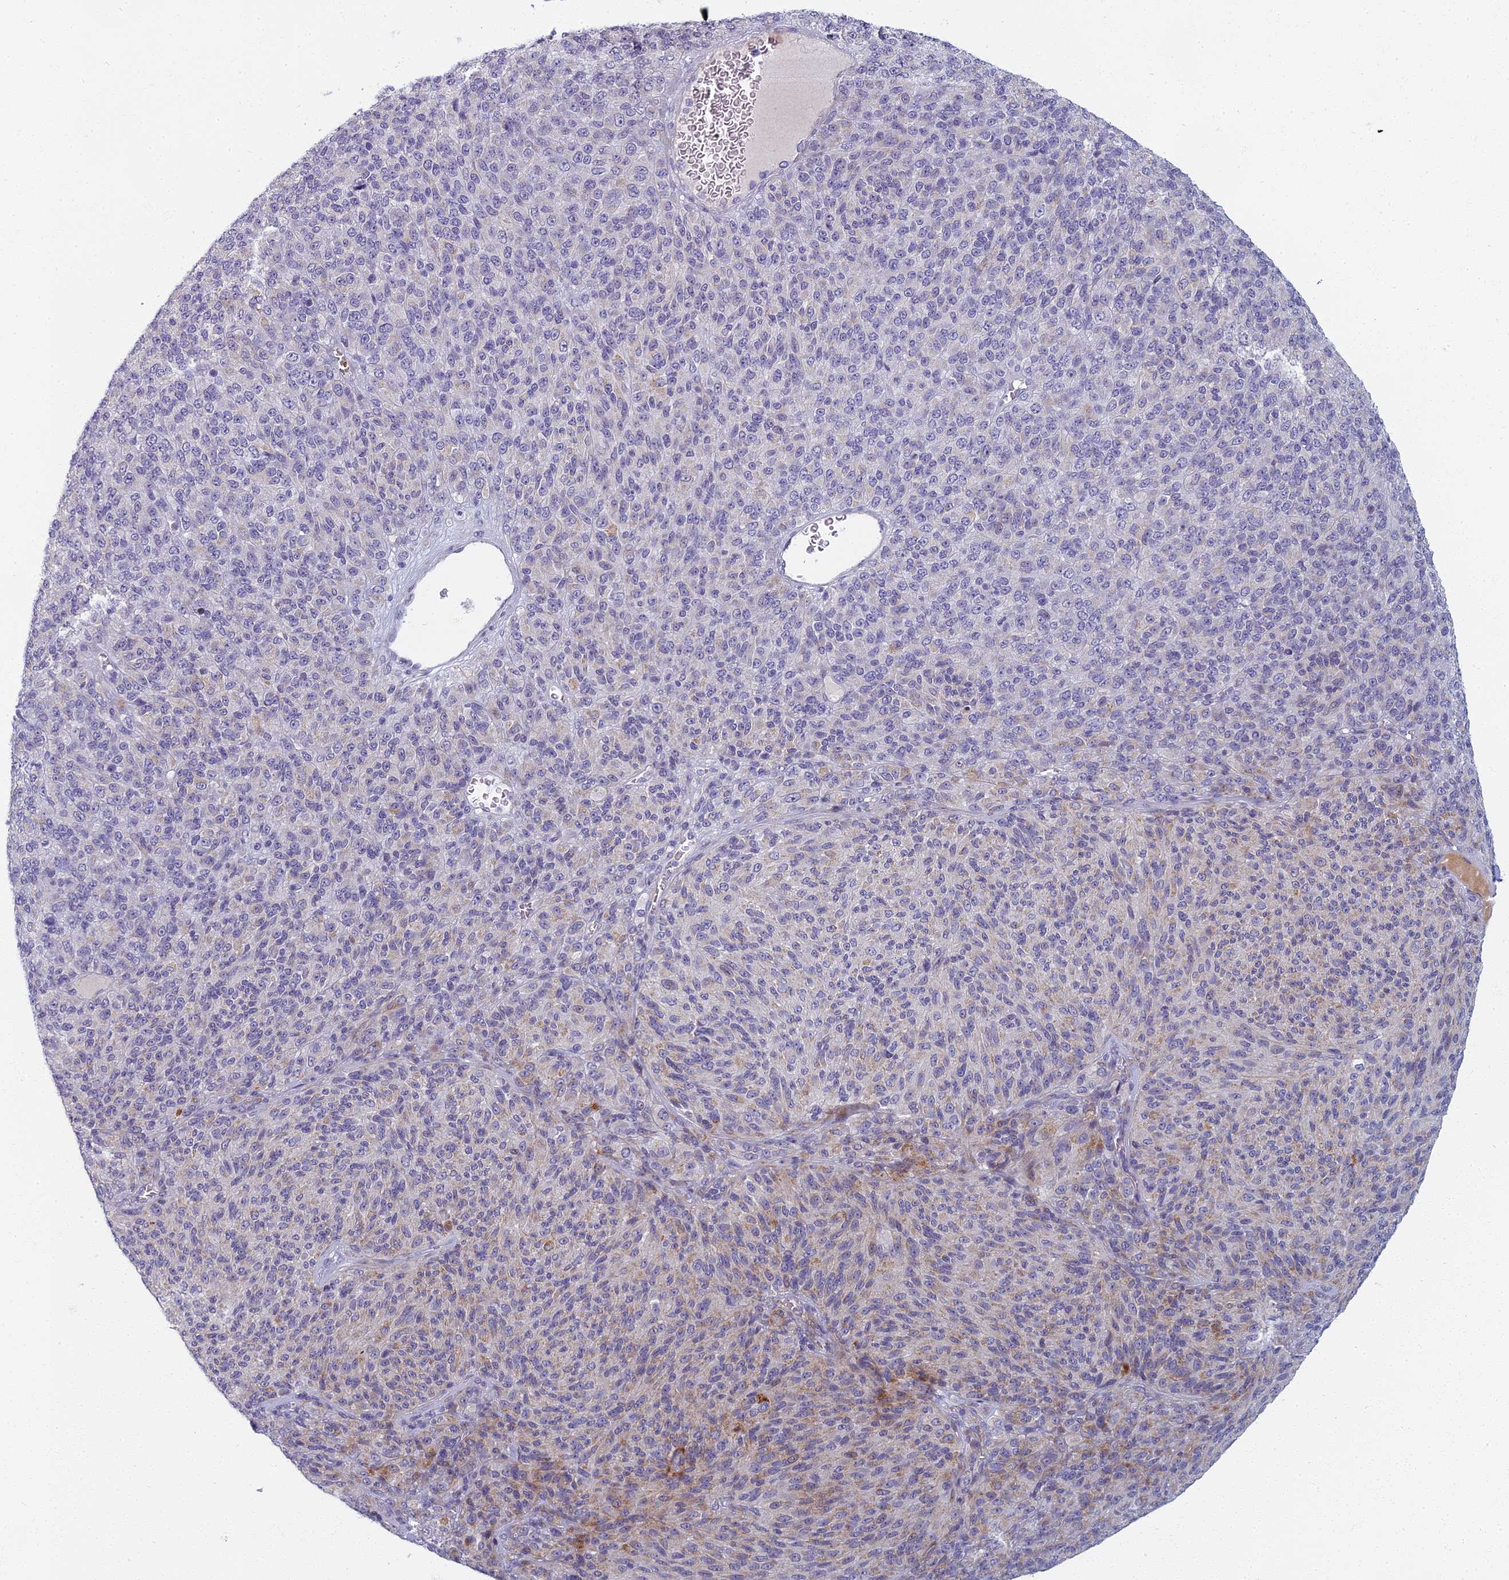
{"staining": {"intensity": "weak", "quantity": "<25%", "location": "cytoplasmic/membranous"}, "tissue": "melanoma", "cell_type": "Tumor cells", "image_type": "cancer", "snomed": [{"axis": "morphology", "description": "Malignant melanoma, Metastatic site"}, {"axis": "topography", "description": "Brain"}], "caption": "The image exhibits no significant expression in tumor cells of melanoma. (Immunohistochemistry, brightfield microscopy, high magnification).", "gene": "ARL15", "patient": {"sex": "female", "age": 56}}